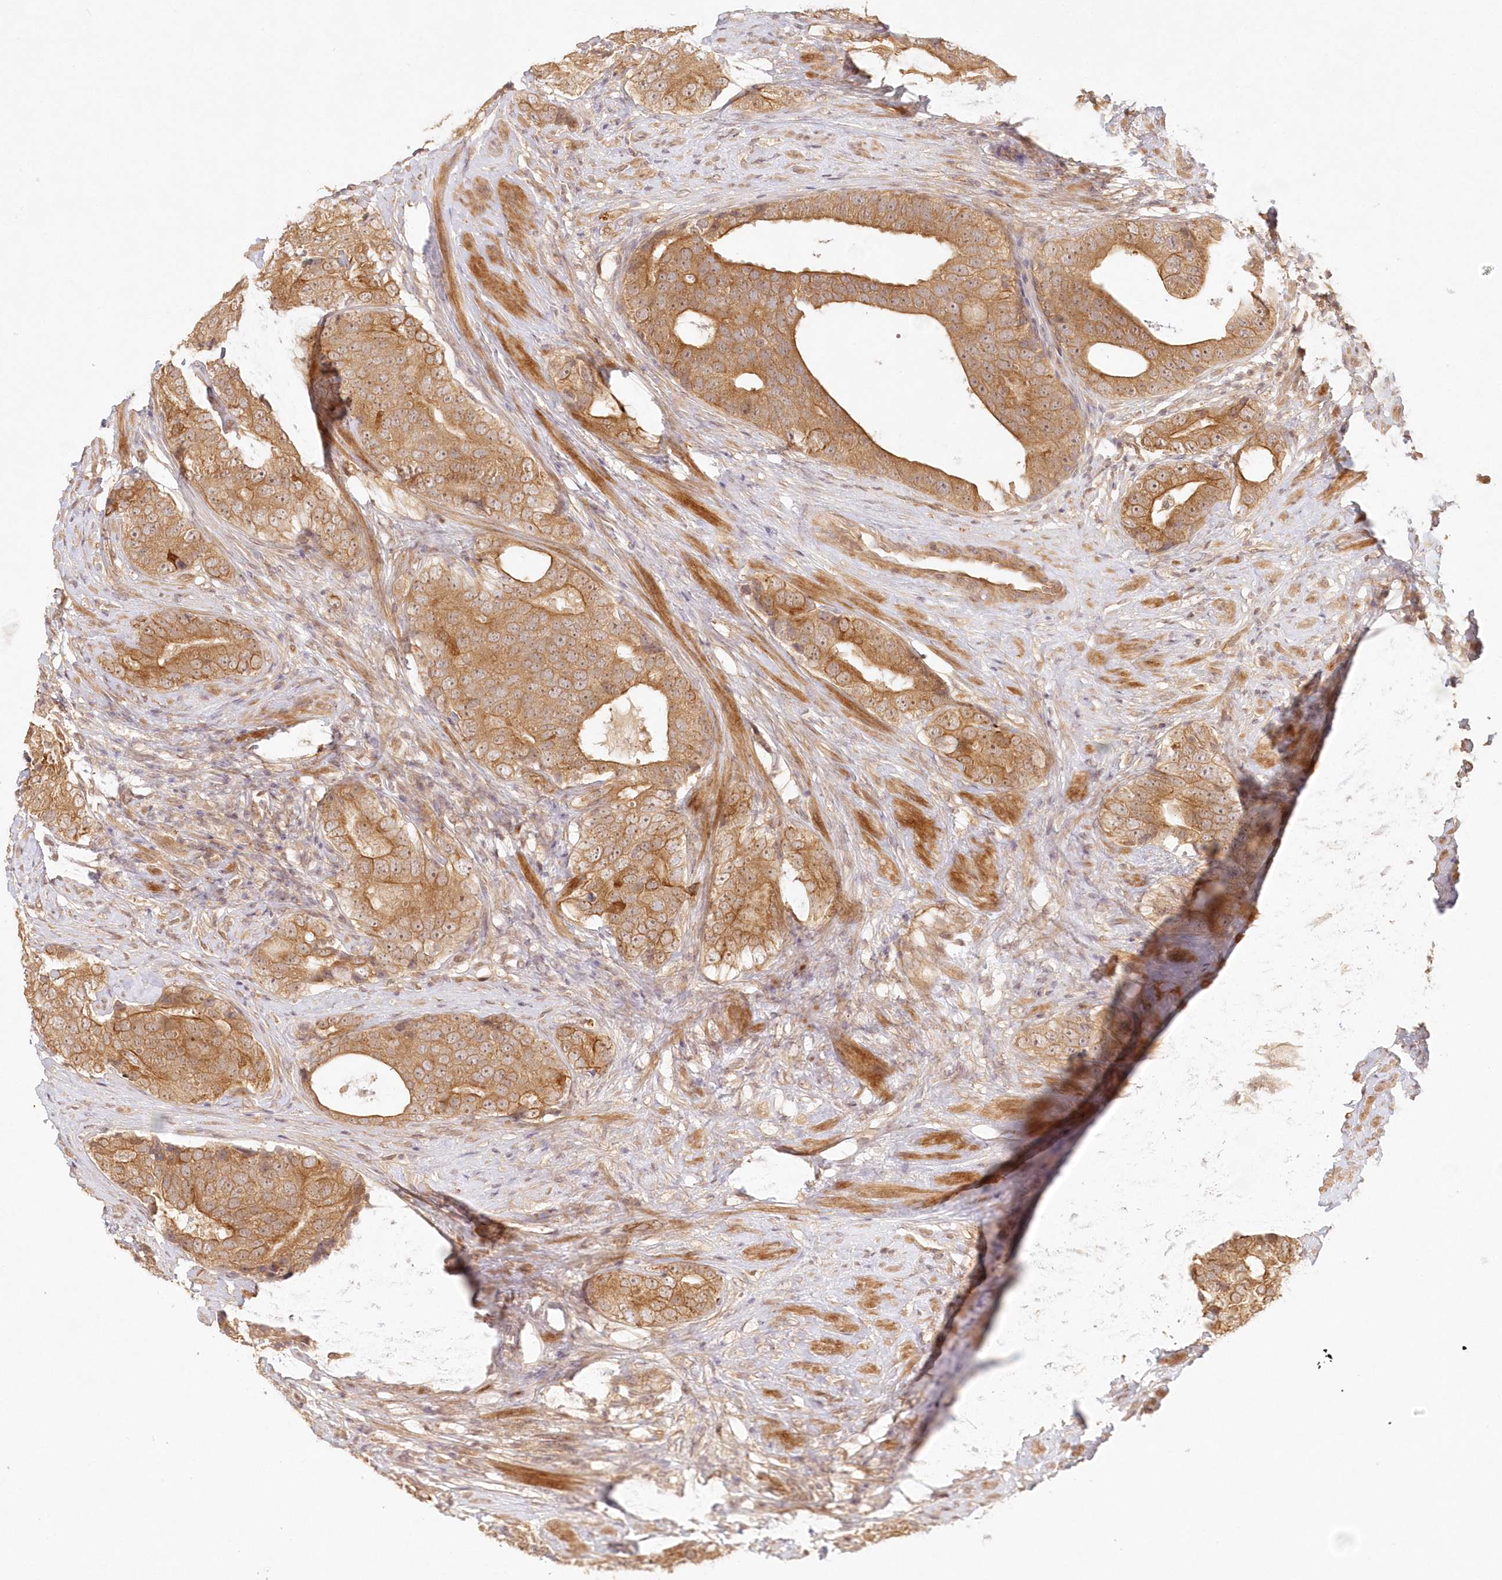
{"staining": {"intensity": "moderate", "quantity": ">75%", "location": "cytoplasmic/membranous"}, "tissue": "prostate cancer", "cell_type": "Tumor cells", "image_type": "cancer", "snomed": [{"axis": "morphology", "description": "Adenocarcinoma, High grade"}, {"axis": "topography", "description": "Prostate"}], "caption": "Prostate cancer (high-grade adenocarcinoma) was stained to show a protein in brown. There is medium levels of moderate cytoplasmic/membranous positivity in about >75% of tumor cells.", "gene": "KIAA0232", "patient": {"sex": "male", "age": 56}}